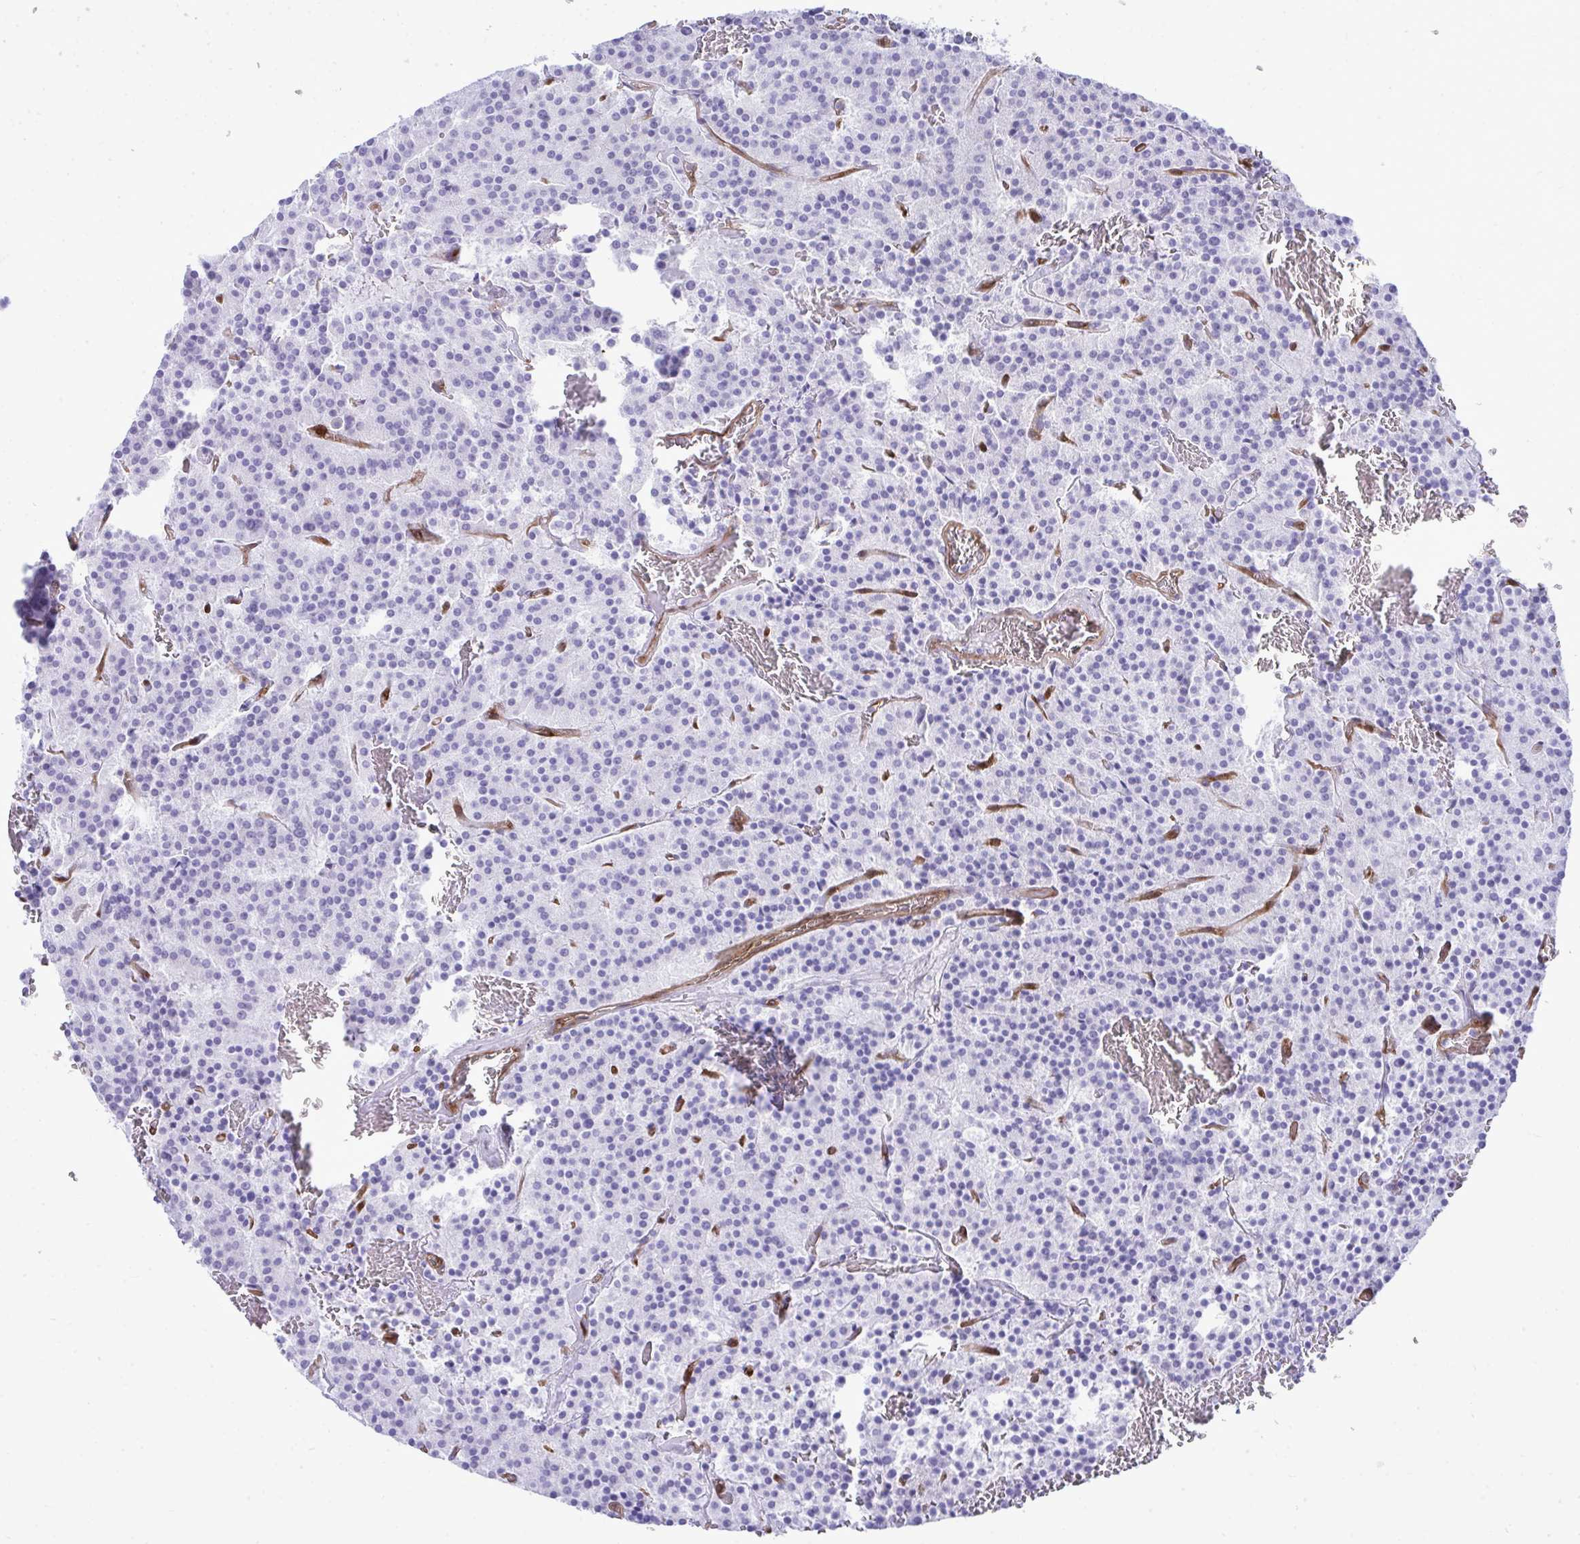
{"staining": {"intensity": "negative", "quantity": "none", "location": "none"}, "tissue": "carcinoid", "cell_type": "Tumor cells", "image_type": "cancer", "snomed": [{"axis": "morphology", "description": "Carcinoid, malignant, NOS"}, {"axis": "topography", "description": "Lung"}], "caption": "The histopathology image demonstrates no significant positivity in tumor cells of carcinoid.", "gene": "LIMS2", "patient": {"sex": "male", "age": 70}}